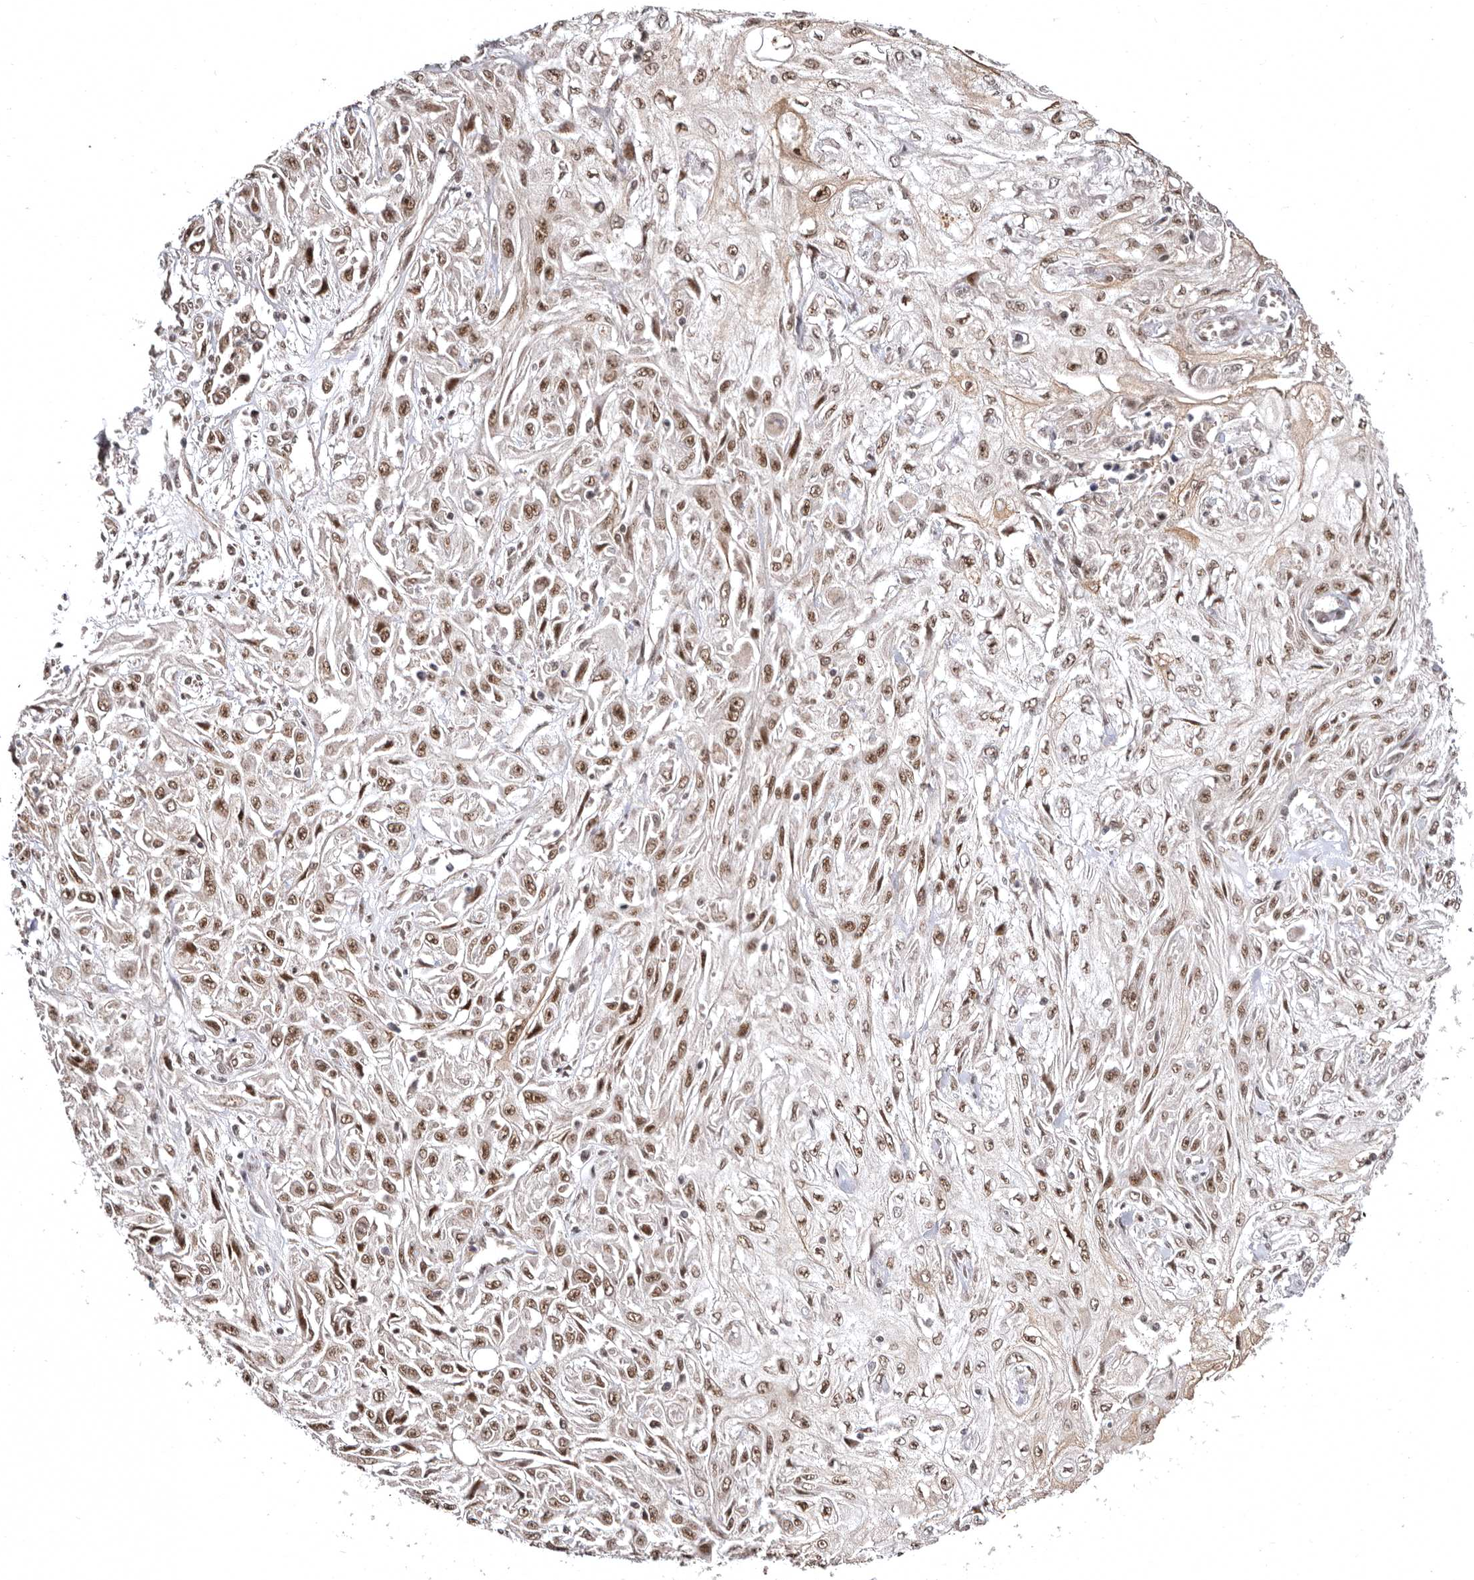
{"staining": {"intensity": "moderate", "quantity": ">75%", "location": "nuclear"}, "tissue": "skin cancer", "cell_type": "Tumor cells", "image_type": "cancer", "snomed": [{"axis": "morphology", "description": "Squamous cell carcinoma, NOS"}, {"axis": "morphology", "description": "Squamous cell carcinoma, metastatic, NOS"}, {"axis": "topography", "description": "Skin"}, {"axis": "topography", "description": "Lymph node"}], "caption": "Moderate nuclear protein positivity is appreciated in about >75% of tumor cells in skin cancer (squamous cell carcinoma). Nuclei are stained in blue.", "gene": "MED8", "patient": {"sex": "male", "age": 75}}